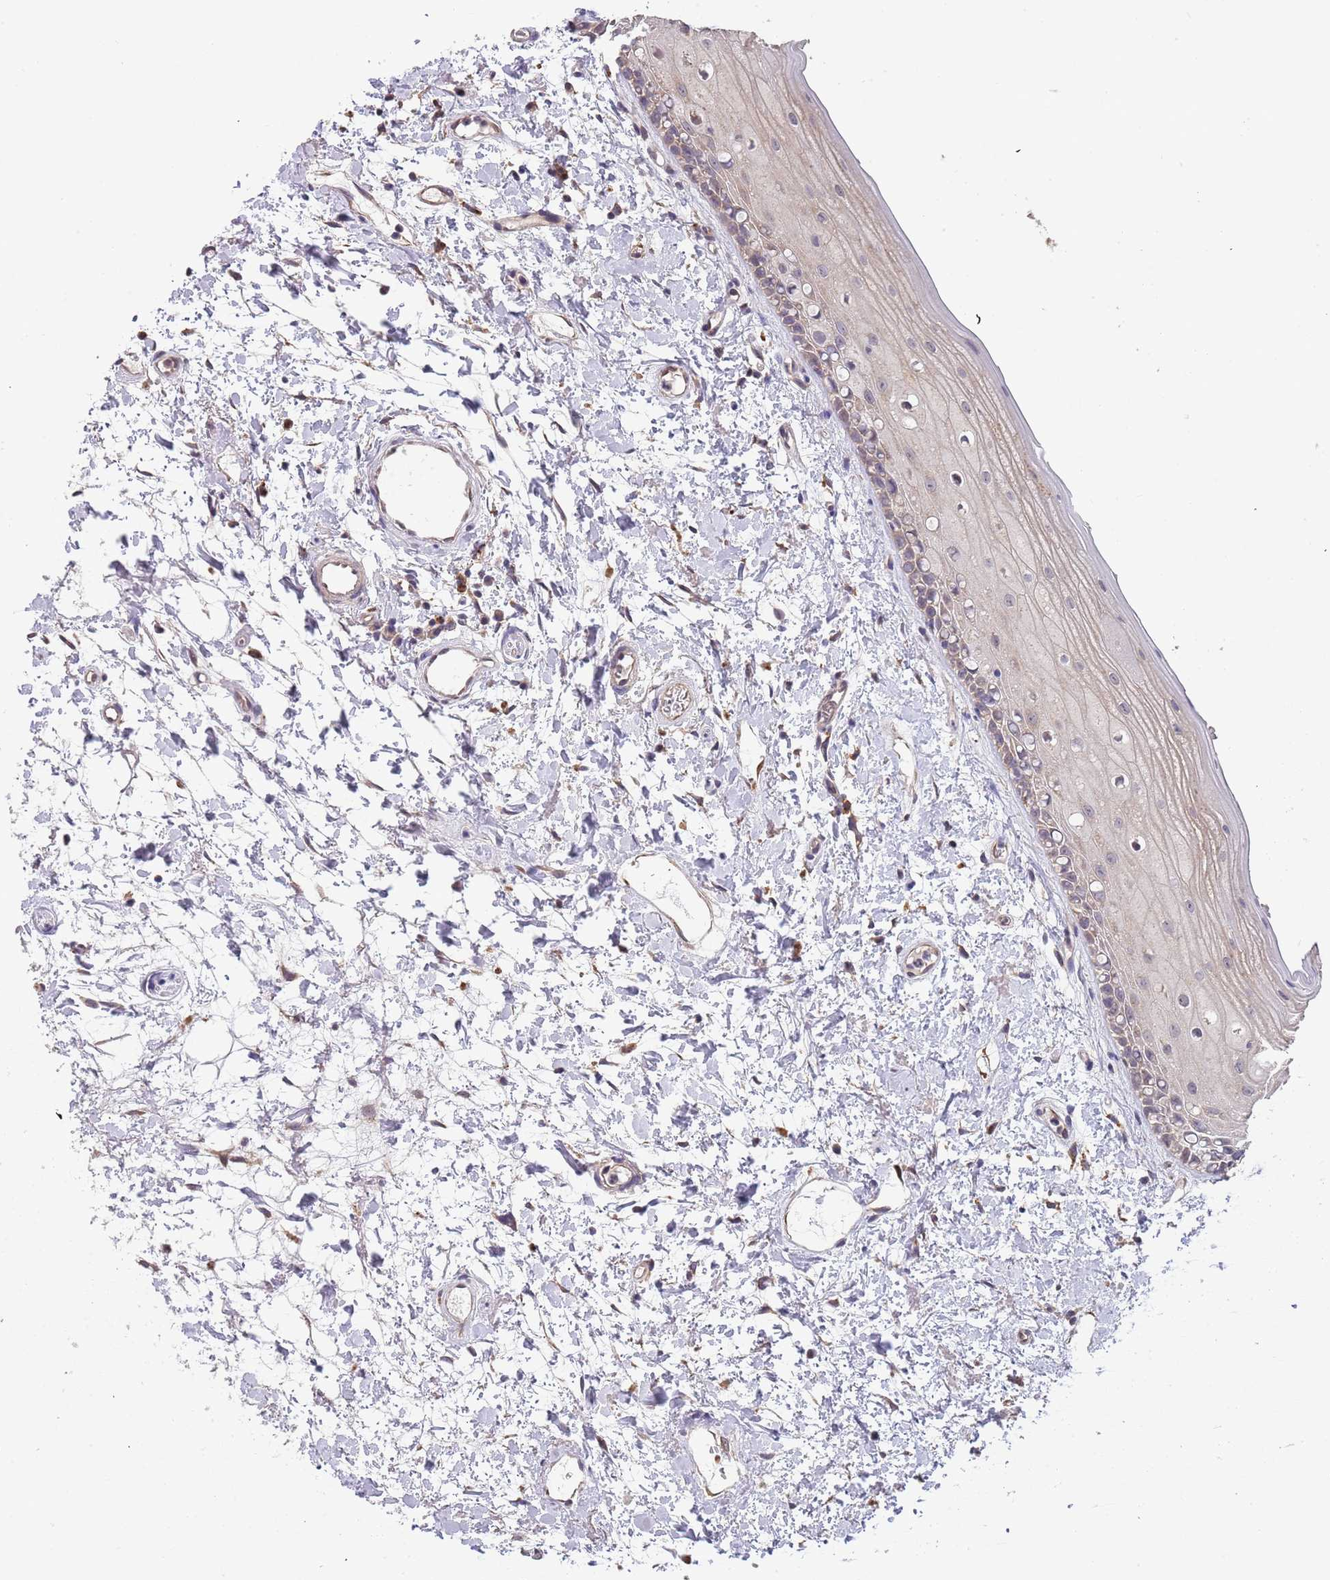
{"staining": {"intensity": "weak", "quantity": "<25%", "location": "cytoplasmic/membranous"}, "tissue": "oral mucosa", "cell_type": "Squamous epithelial cells", "image_type": "normal", "snomed": [{"axis": "morphology", "description": "Normal tissue, NOS"}, {"axis": "topography", "description": "Oral tissue"}], "caption": "Immunohistochemical staining of normal human oral mucosa demonstrates no significant expression in squamous epithelial cells. The staining is performed using DAB brown chromogen with nuclei counter-stained in using hematoxylin.", "gene": "TMEM64", "patient": {"sex": "female", "age": 76}}